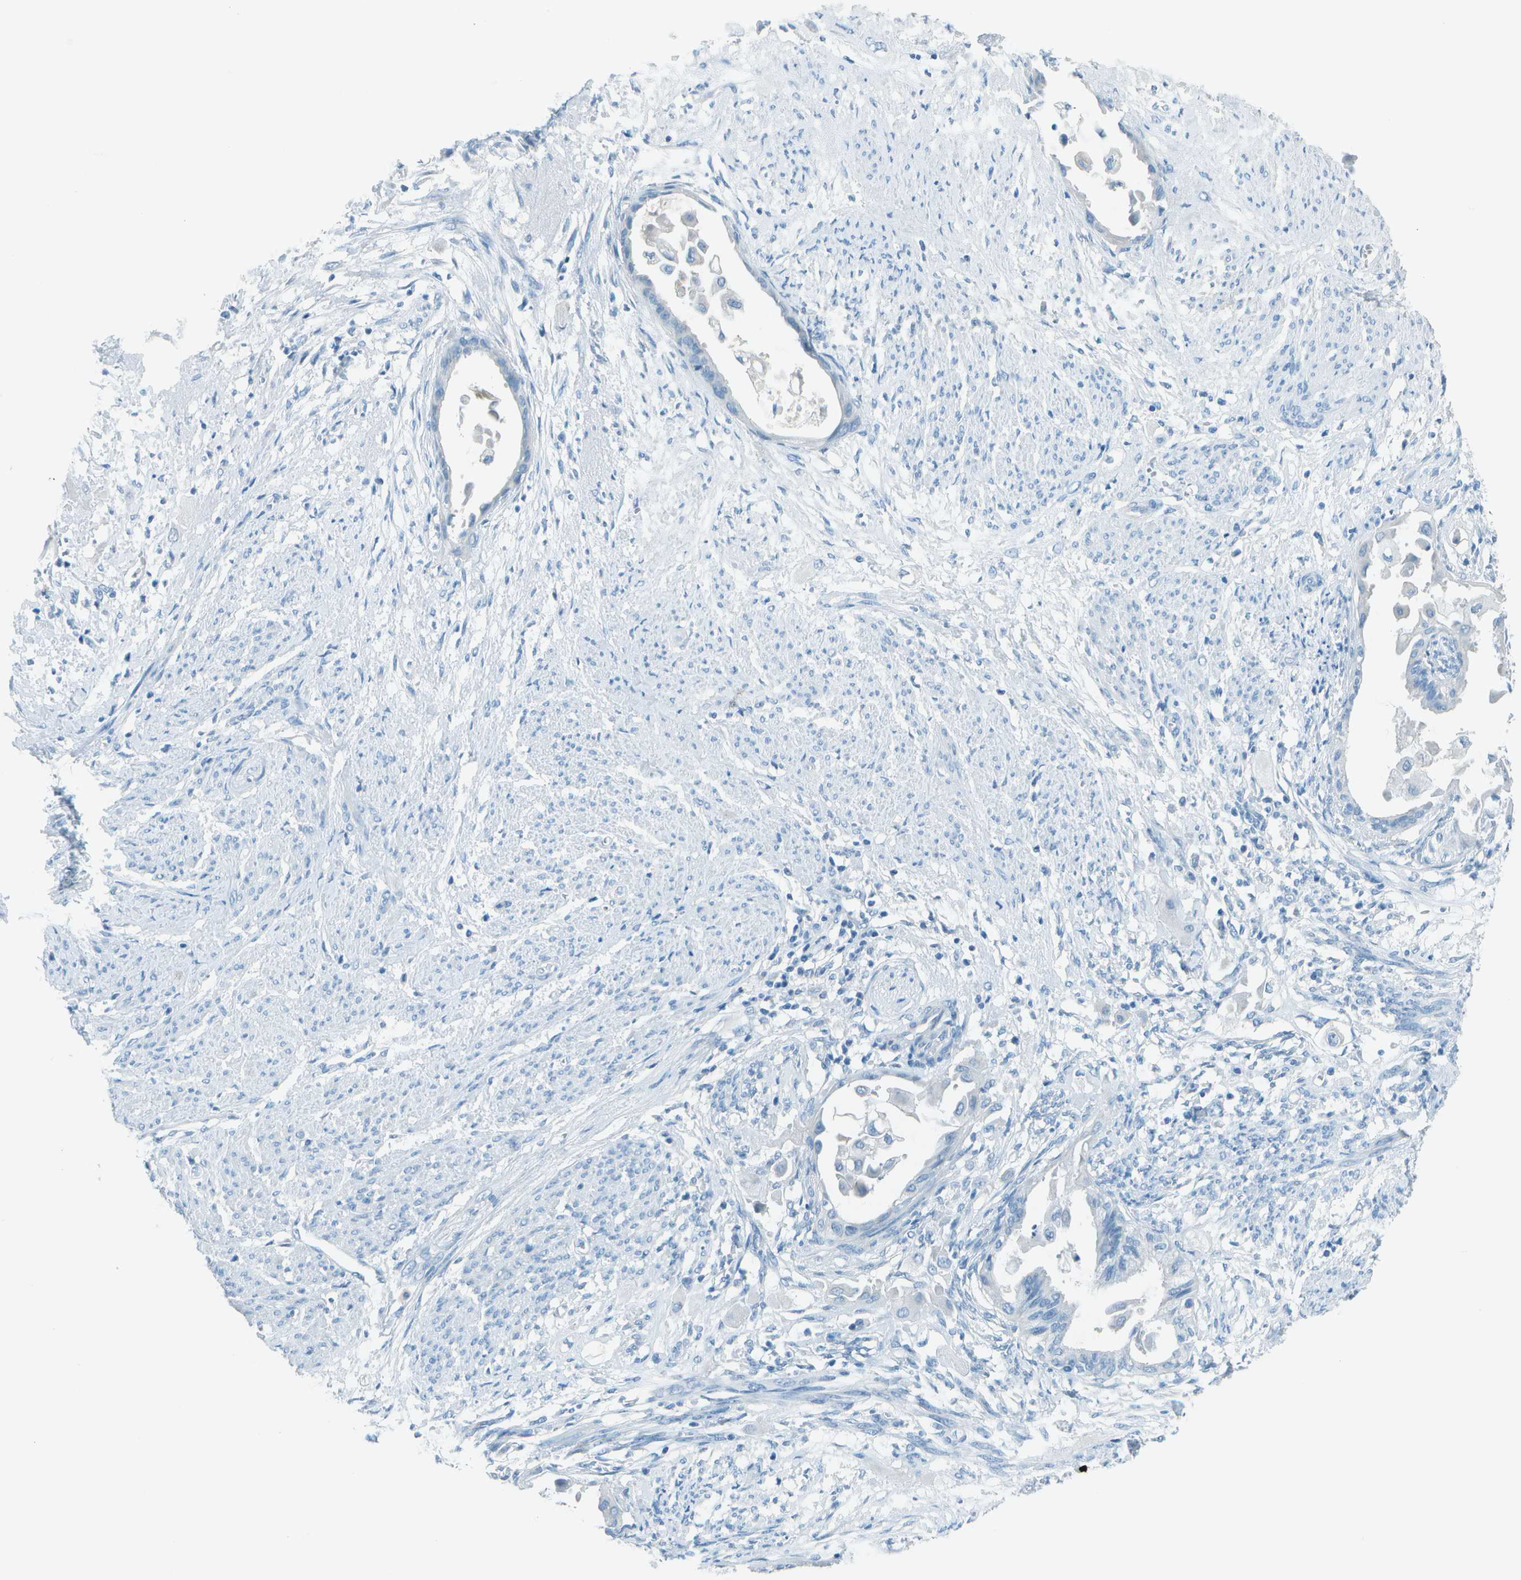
{"staining": {"intensity": "negative", "quantity": "none", "location": "none"}, "tissue": "cervical cancer", "cell_type": "Tumor cells", "image_type": "cancer", "snomed": [{"axis": "morphology", "description": "Normal tissue, NOS"}, {"axis": "morphology", "description": "Adenocarcinoma, NOS"}, {"axis": "topography", "description": "Cervix"}, {"axis": "topography", "description": "Endometrium"}], "caption": "Immunohistochemistry micrograph of neoplastic tissue: cervical cancer stained with DAB displays no significant protein staining in tumor cells.", "gene": "FGF1", "patient": {"sex": "female", "age": 86}}